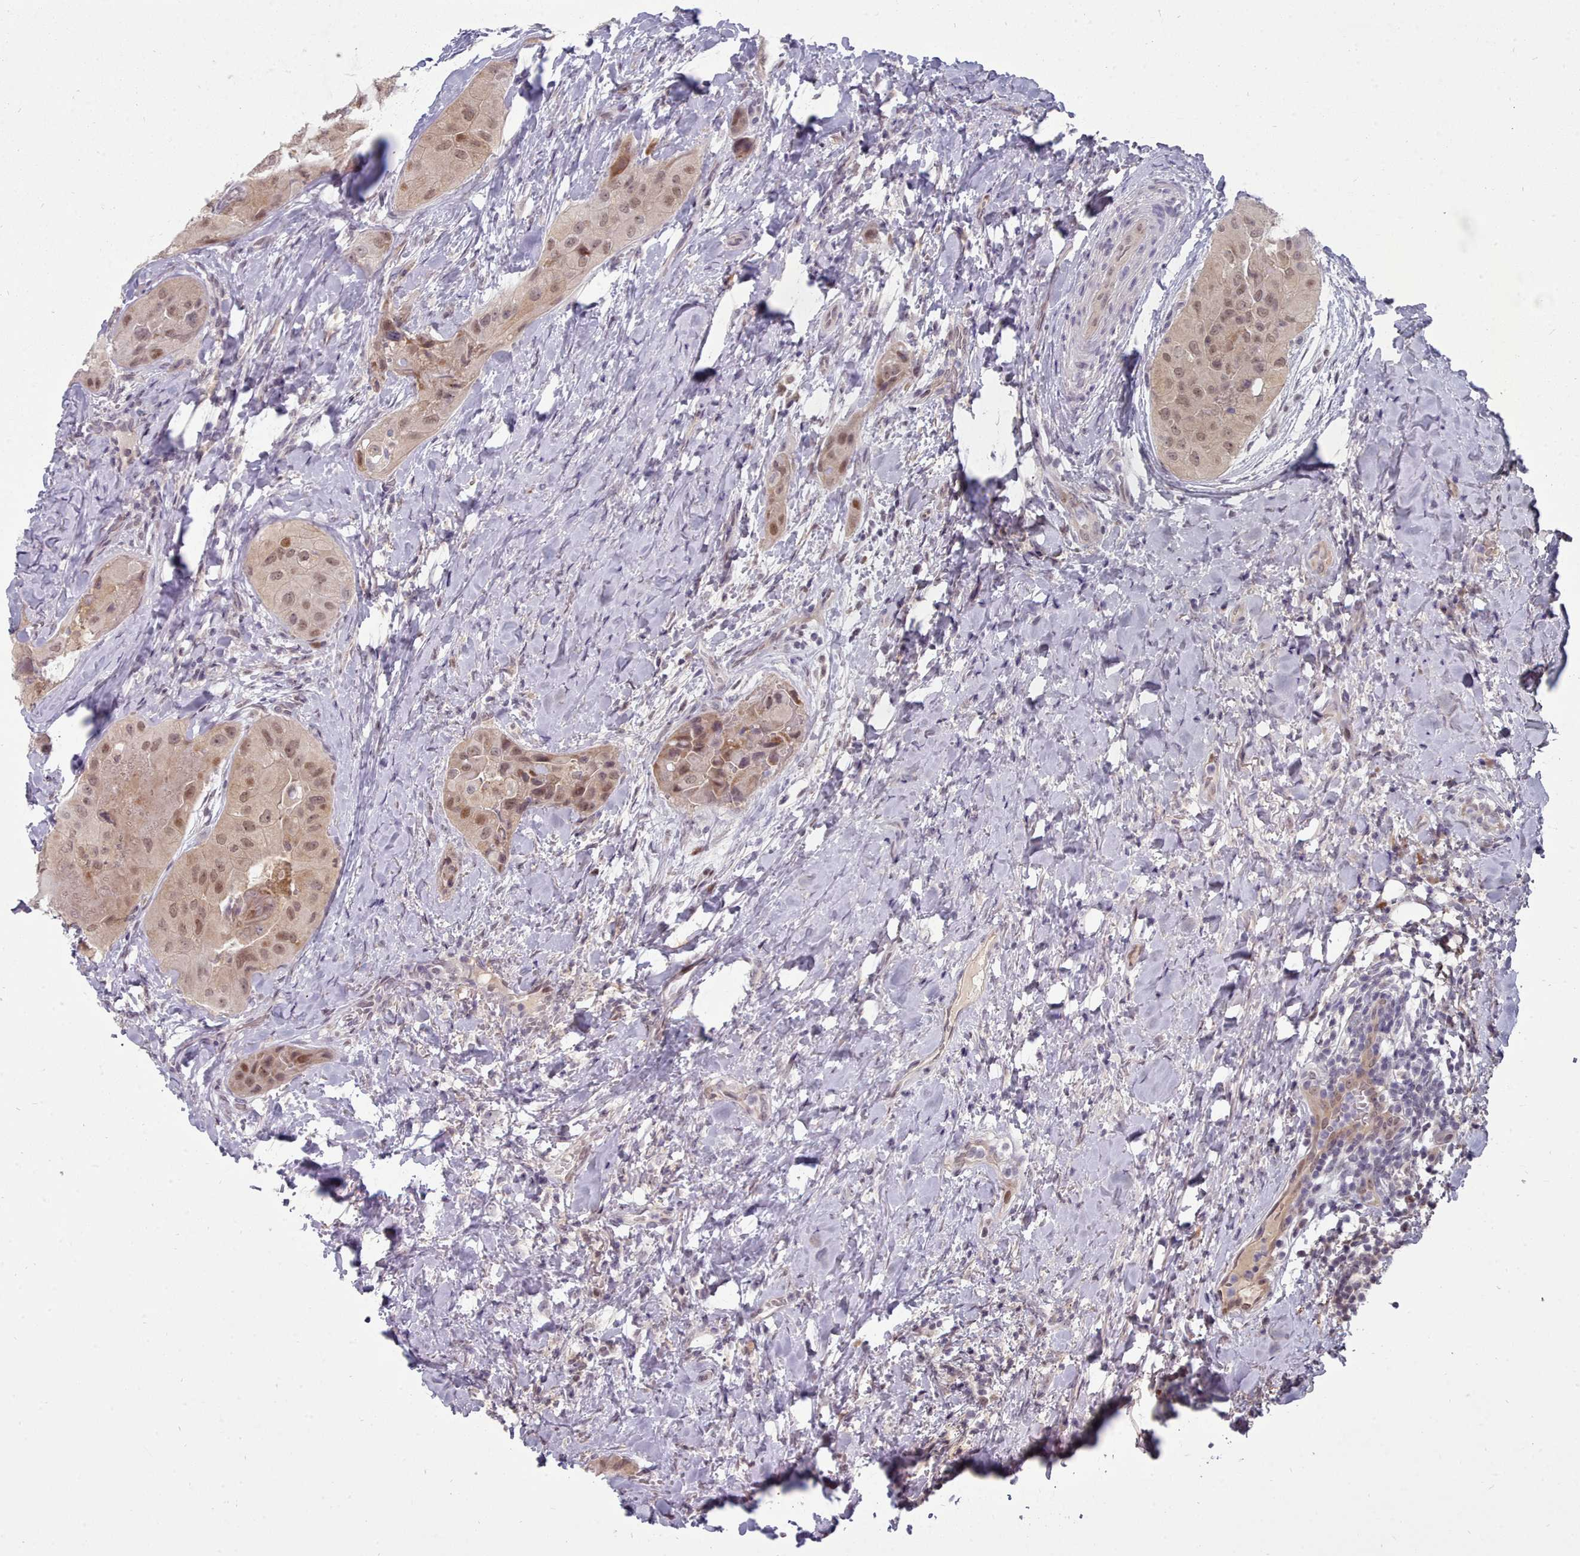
{"staining": {"intensity": "moderate", "quantity": ">75%", "location": "nuclear"}, "tissue": "thyroid cancer", "cell_type": "Tumor cells", "image_type": "cancer", "snomed": [{"axis": "morphology", "description": "Normal tissue, NOS"}, {"axis": "morphology", "description": "Papillary adenocarcinoma, NOS"}, {"axis": "topography", "description": "Thyroid gland"}], "caption": "Human thyroid papillary adenocarcinoma stained with a protein marker demonstrates moderate staining in tumor cells.", "gene": "GINS1", "patient": {"sex": "female", "age": 59}}